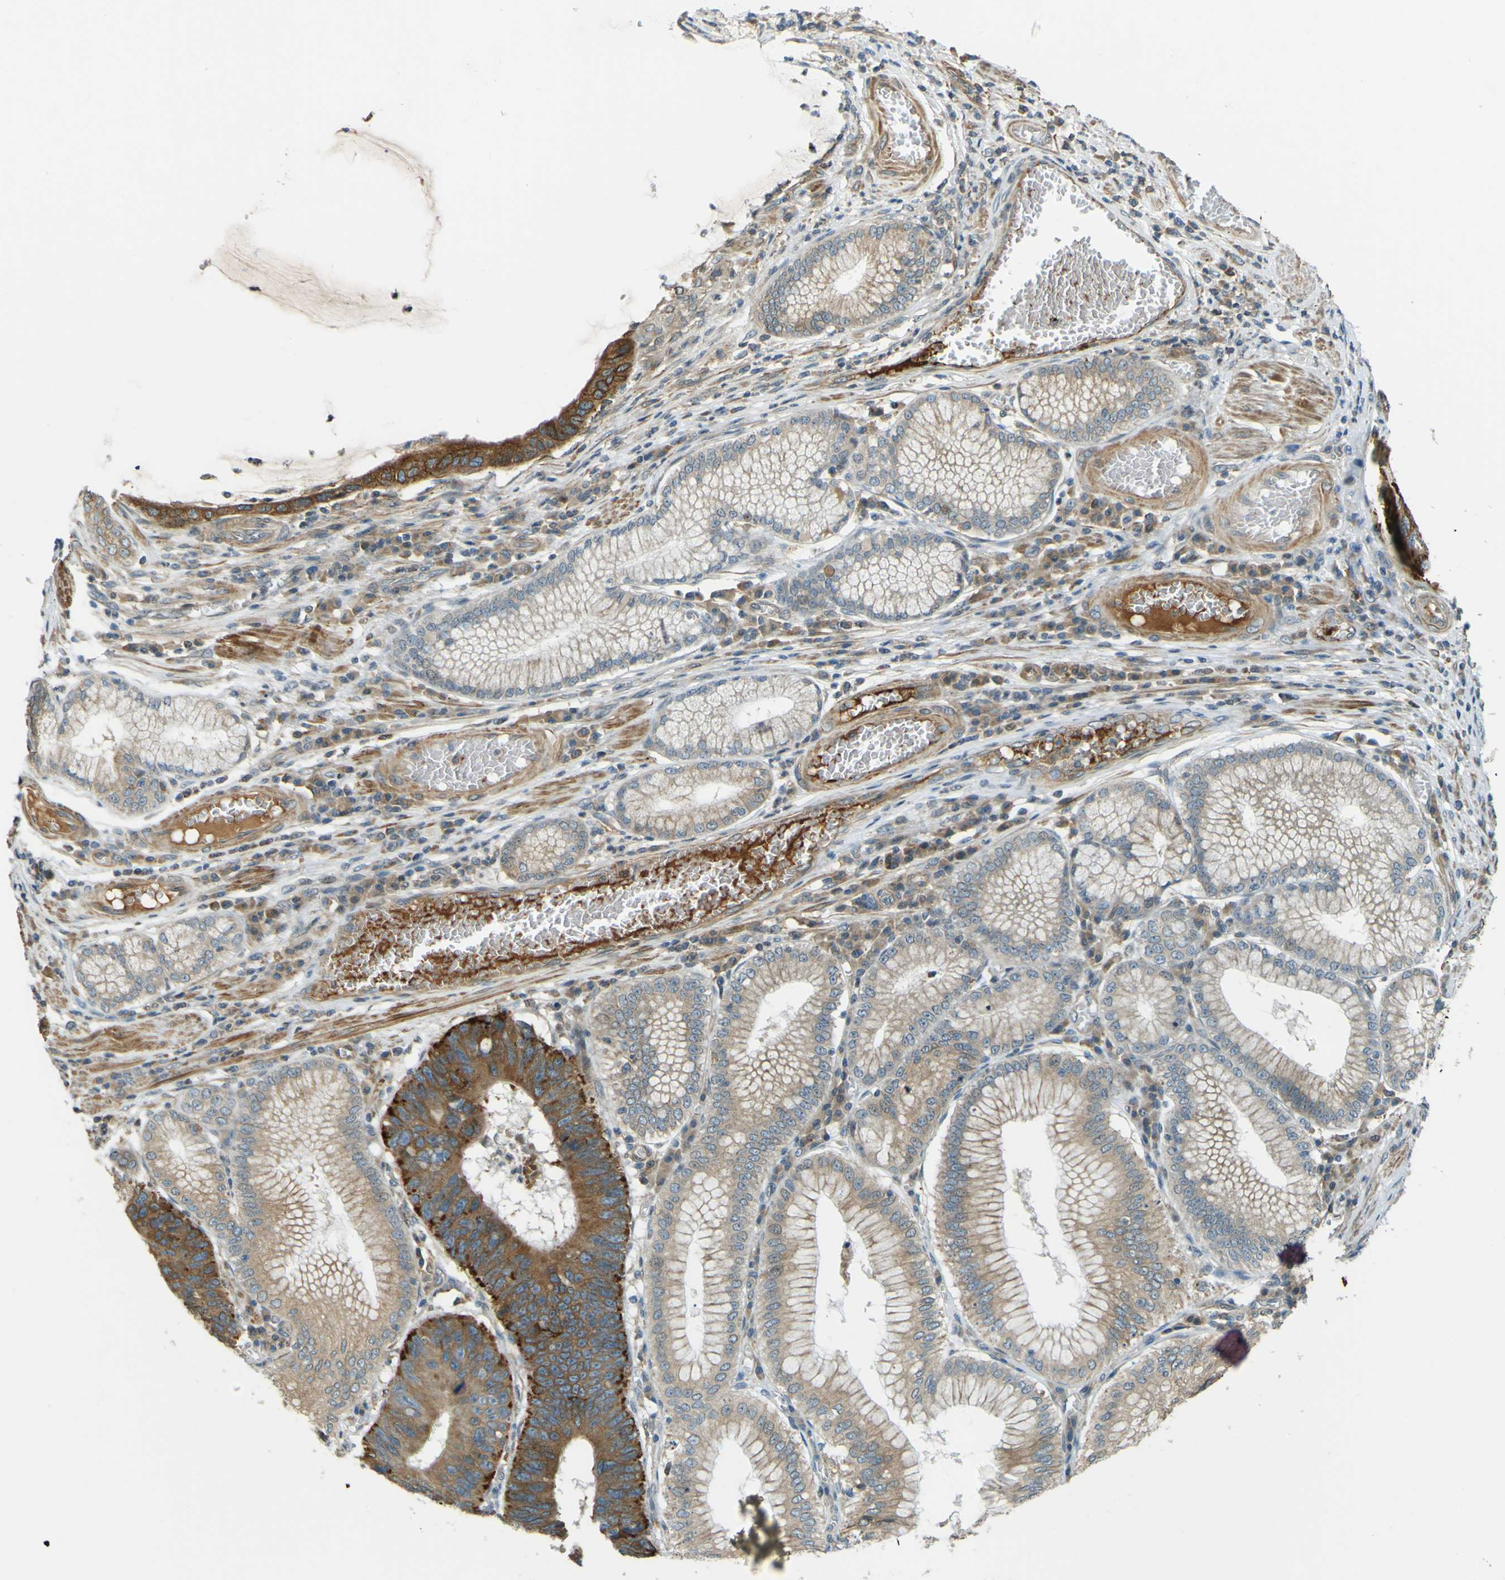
{"staining": {"intensity": "strong", "quantity": "25%-75%", "location": "cytoplasmic/membranous"}, "tissue": "stomach cancer", "cell_type": "Tumor cells", "image_type": "cancer", "snomed": [{"axis": "morphology", "description": "Adenocarcinoma, NOS"}, {"axis": "topography", "description": "Stomach"}], "caption": "DAB (3,3'-diaminobenzidine) immunohistochemical staining of human stomach cancer demonstrates strong cytoplasmic/membranous protein positivity in about 25%-75% of tumor cells. The staining was performed using DAB (3,3'-diaminobenzidine) to visualize the protein expression in brown, while the nuclei were stained in blue with hematoxylin (Magnification: 20x).", "gene": "LPCAT1", "patient": {"sex": "male", "age": 59}}